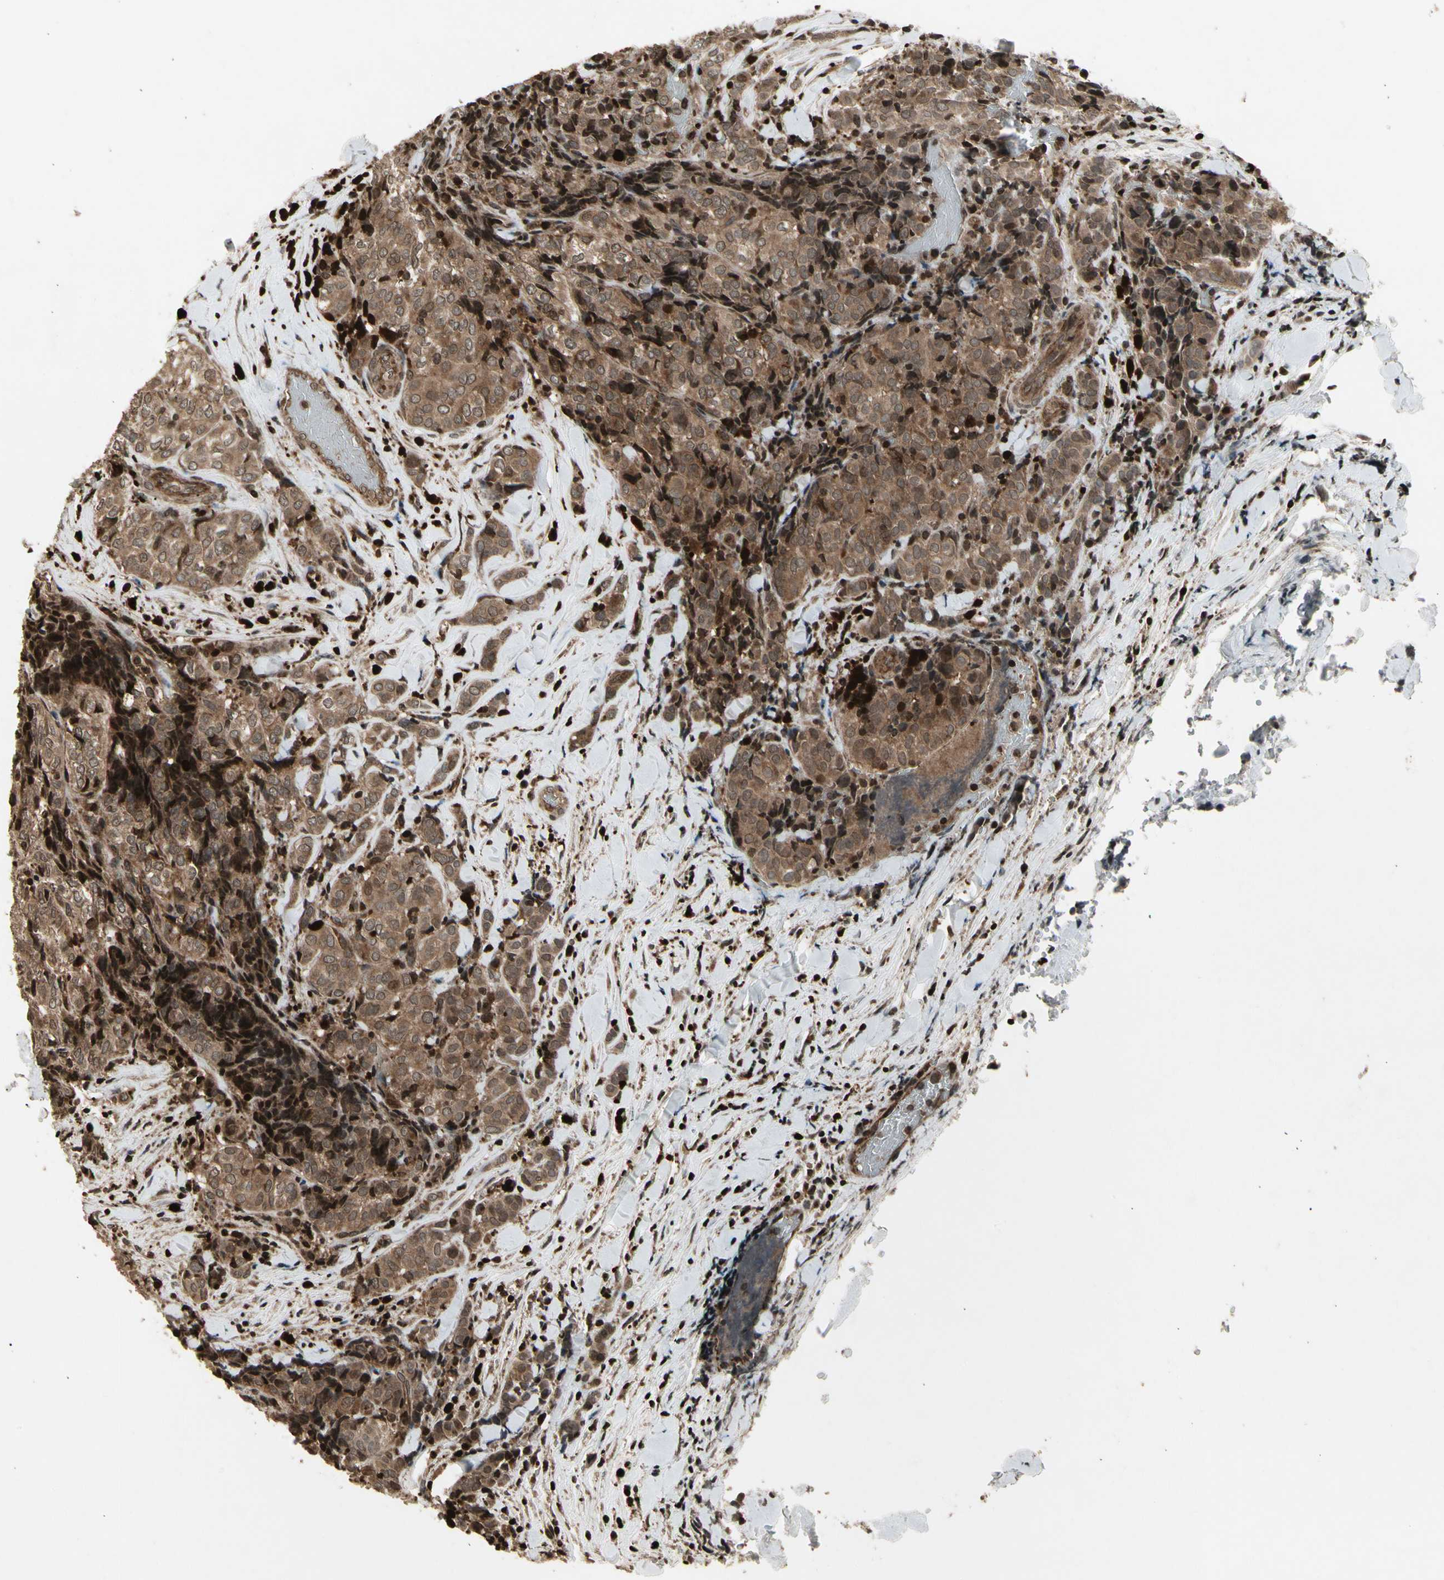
{"staining": {"intensity": "moderate", "quantity": ">75%", "location": "cytoplasmic/membranous"}, "tissue": "thyroid cancer", "cell_type": "Tumor cells", "image_type": "cancer", "snomed": [{"axis": "morphology", "description": "Normal tissue, NOS"}, {"axis": "morphology", "description": "Papillary adenocarcinoma, NOS"}, {"axis": "topography", "description": "Thyroid gland"}], "caption": "A brown stain labels moderate cytoplasmic/membranous staining of a protein in human thyroid cancer (papillary adenocarcinoma) tumor cells.", "gene": "GLRX", "patient": {"sex": "female", "age": 30}}